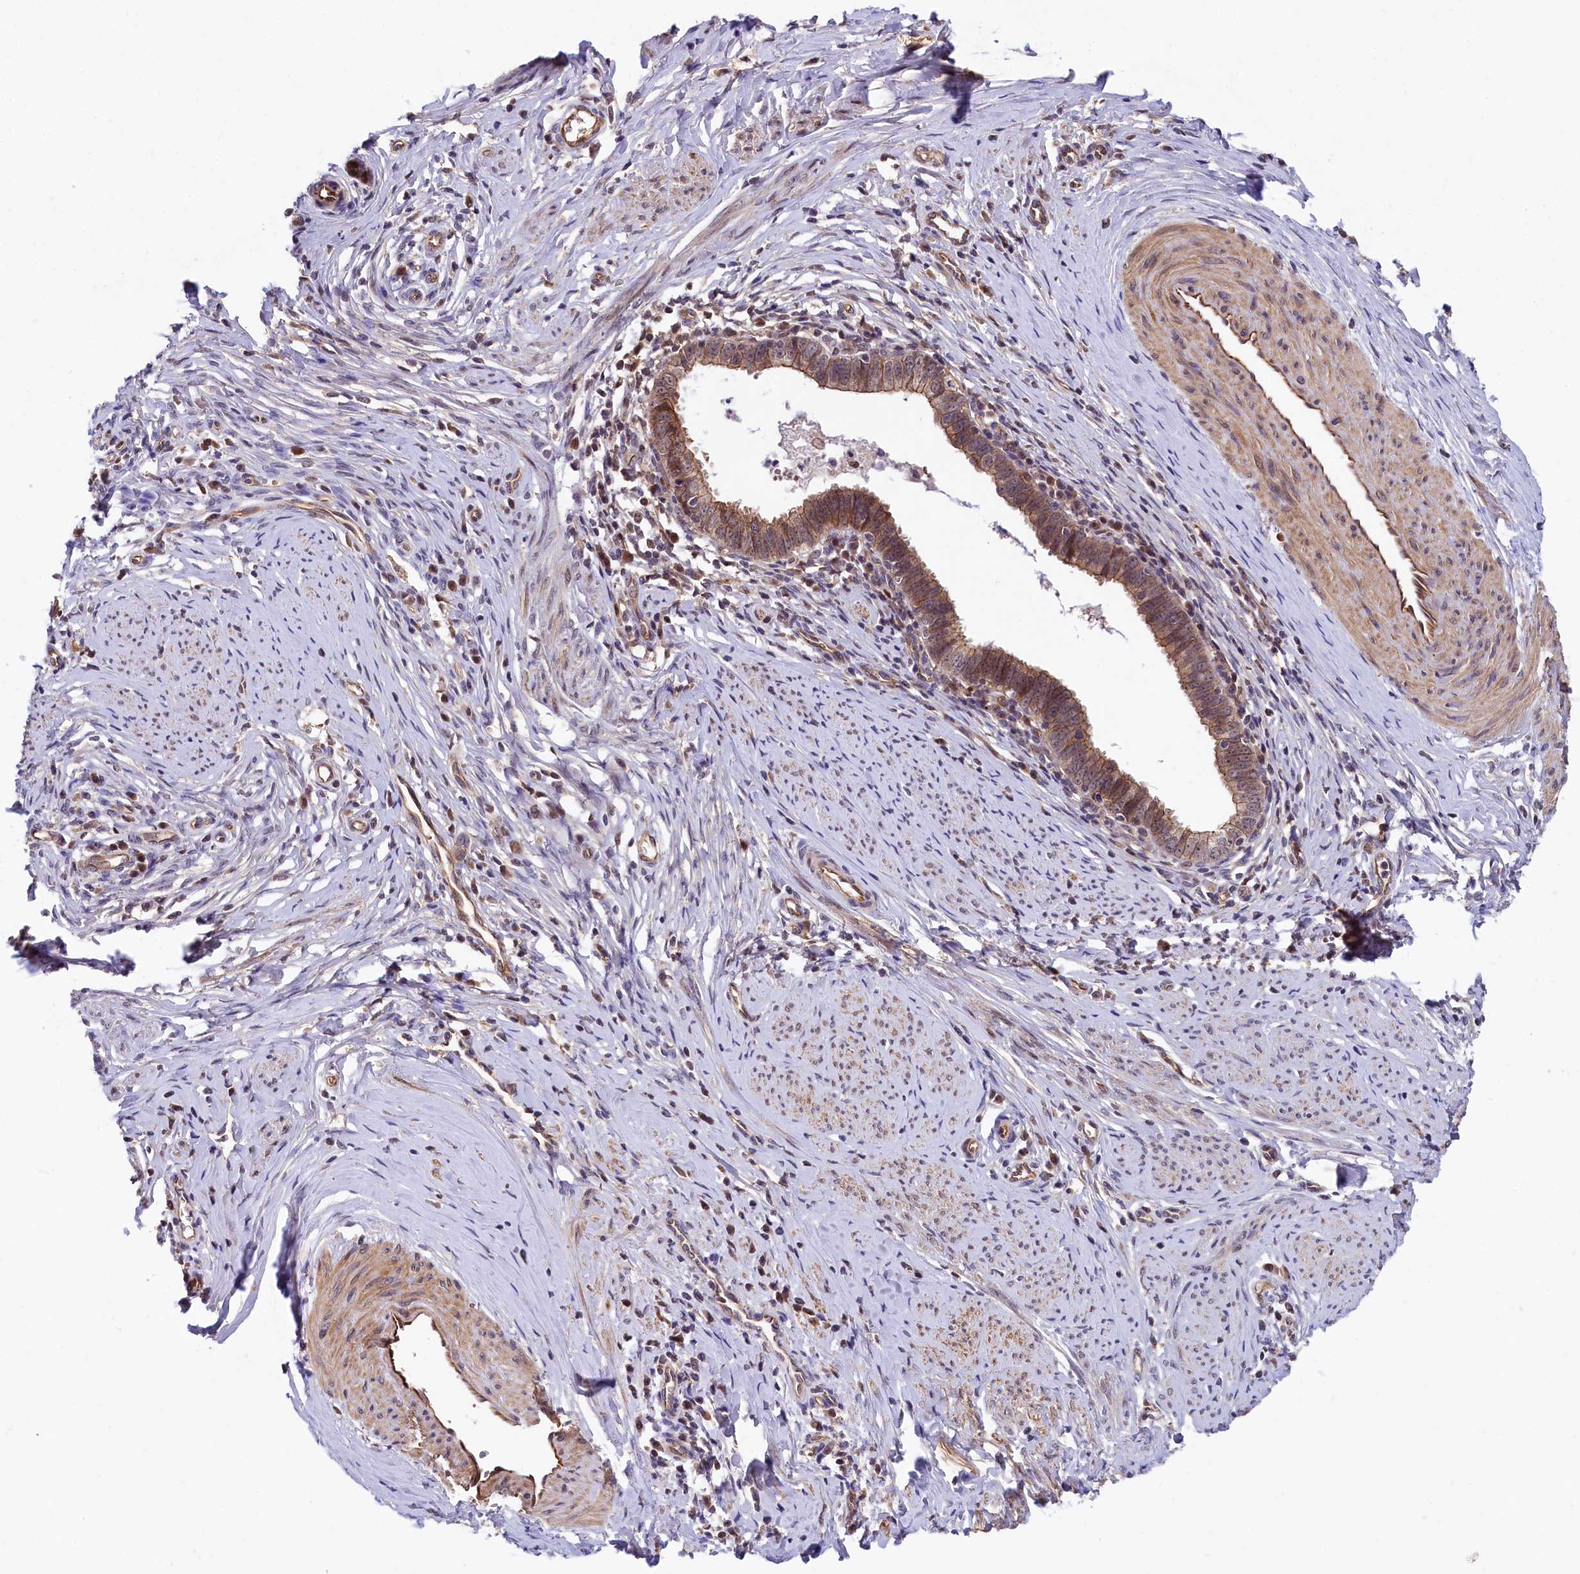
{"staining": {"intensity": "moderate", "quantity": ">75%", "location": "cytoplasmic/membranous"}, "tissue": "cervical cancer", "cell_type": "Tumor cells", "image_type": "cancer", "snomed": [{"axis": "morphology", "description": "Adenocarcinoma, NOS"}, {"axis": "topography", "description": "Cervix"}], "caption": "Human cervical cancer stained with a protein marker exhibits moderate staining in tumor cells.", "gene": "ARL14EP", "patient": {"sex": "female", "age": 36}}